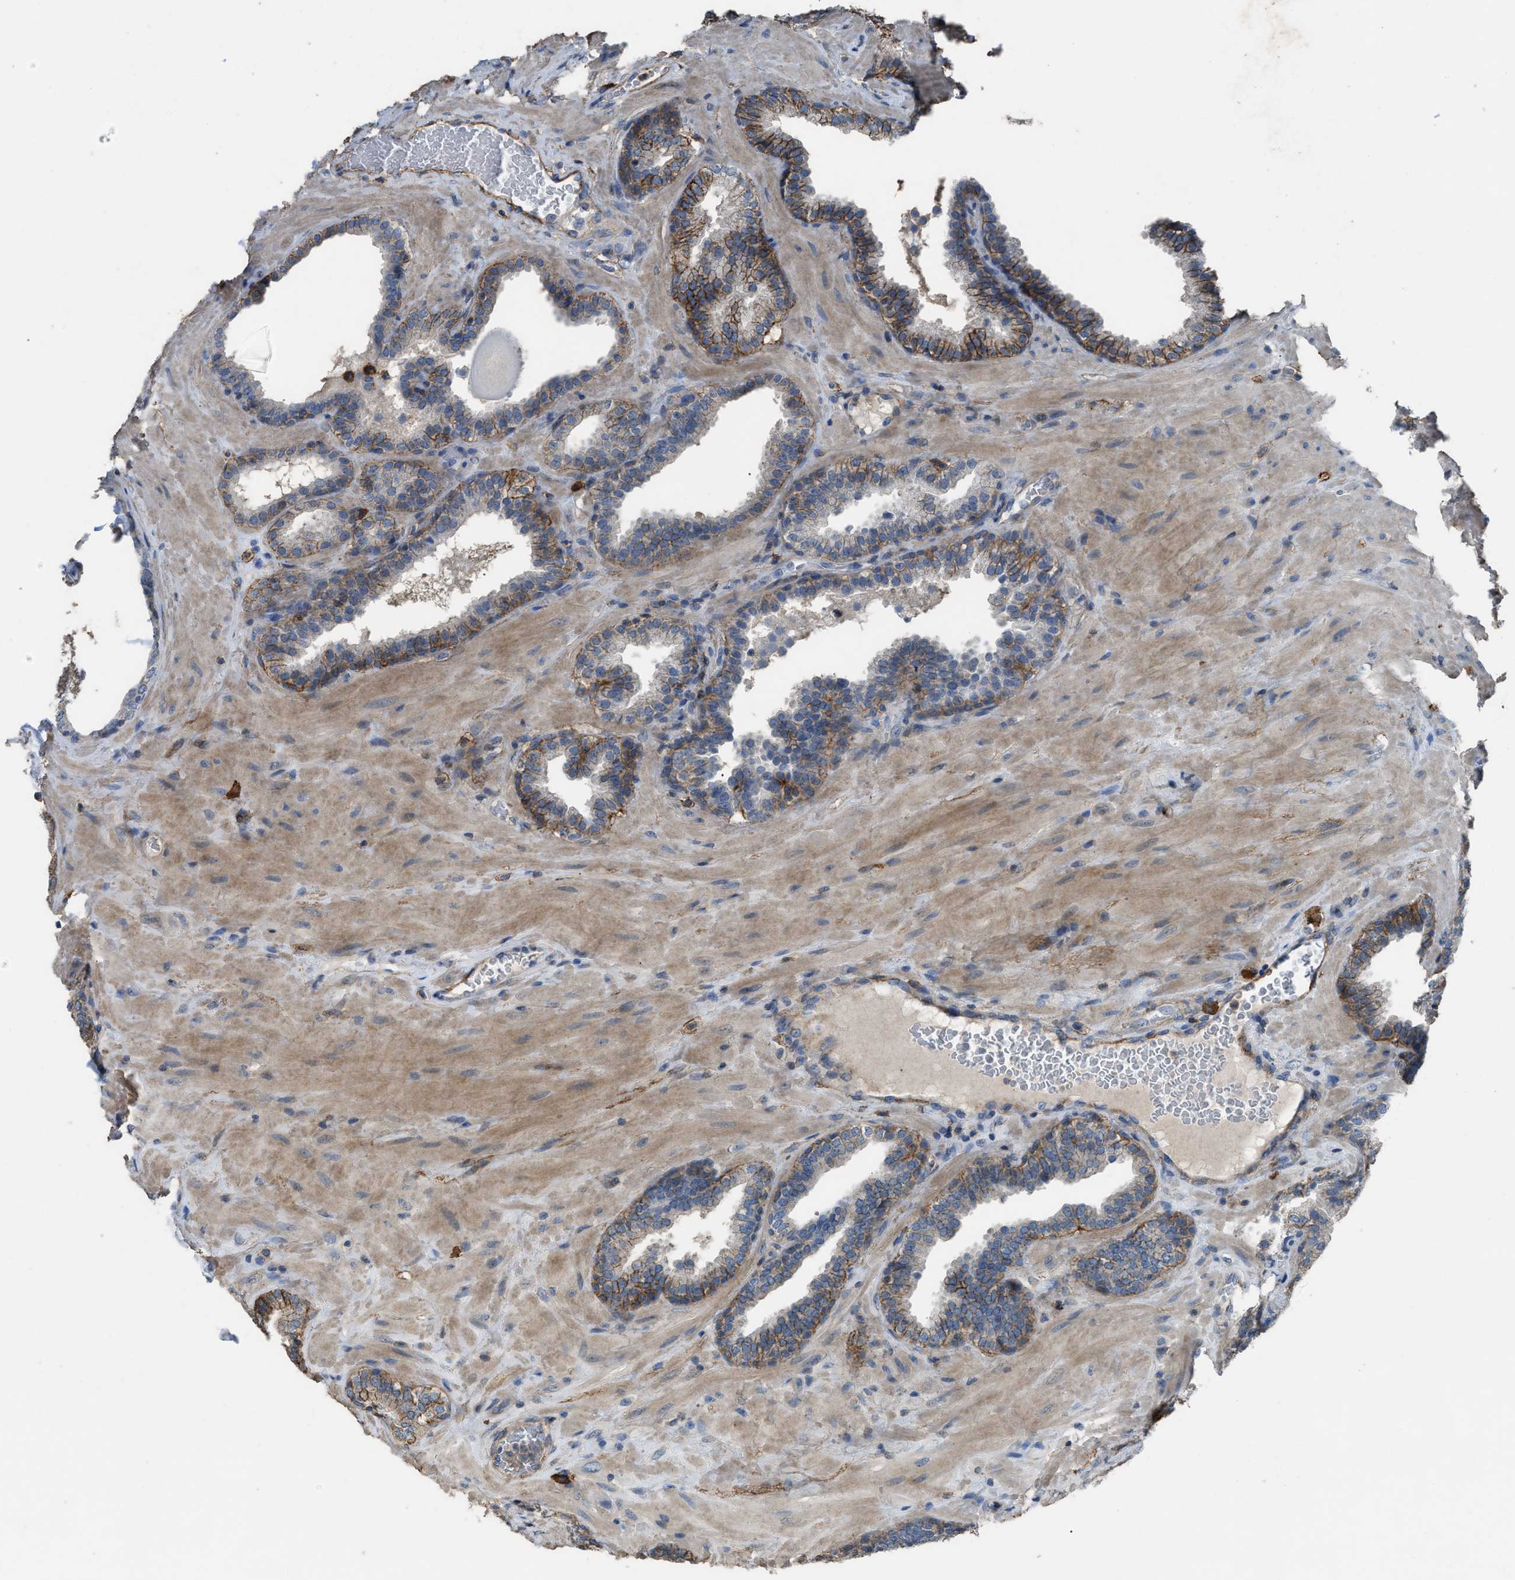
{"staining": {"intensity": "moderate", "quantity": ">75%", "location": "cytoplasmic/membranous"}, "tissue": "prostate", "cell_type": "Glandular cells", "image_type": "normal", "snomed": [{"axis": "morphology", "description": "Normal tissue, NOS"}, {"axis": "topography", "description": "Prostate"}], "caption": "IHC image of normal prostate: prostate stained using immunohistochemistry (IHC) demonstrates medium levels of moderate protein expression localized specifically in the cytoplasmic/membranous of glandular cells, appearing as a cytoplasmic/membranous brown color.", "gene": "OR51E1", "patient": {"sex": "male", "age": 51}}